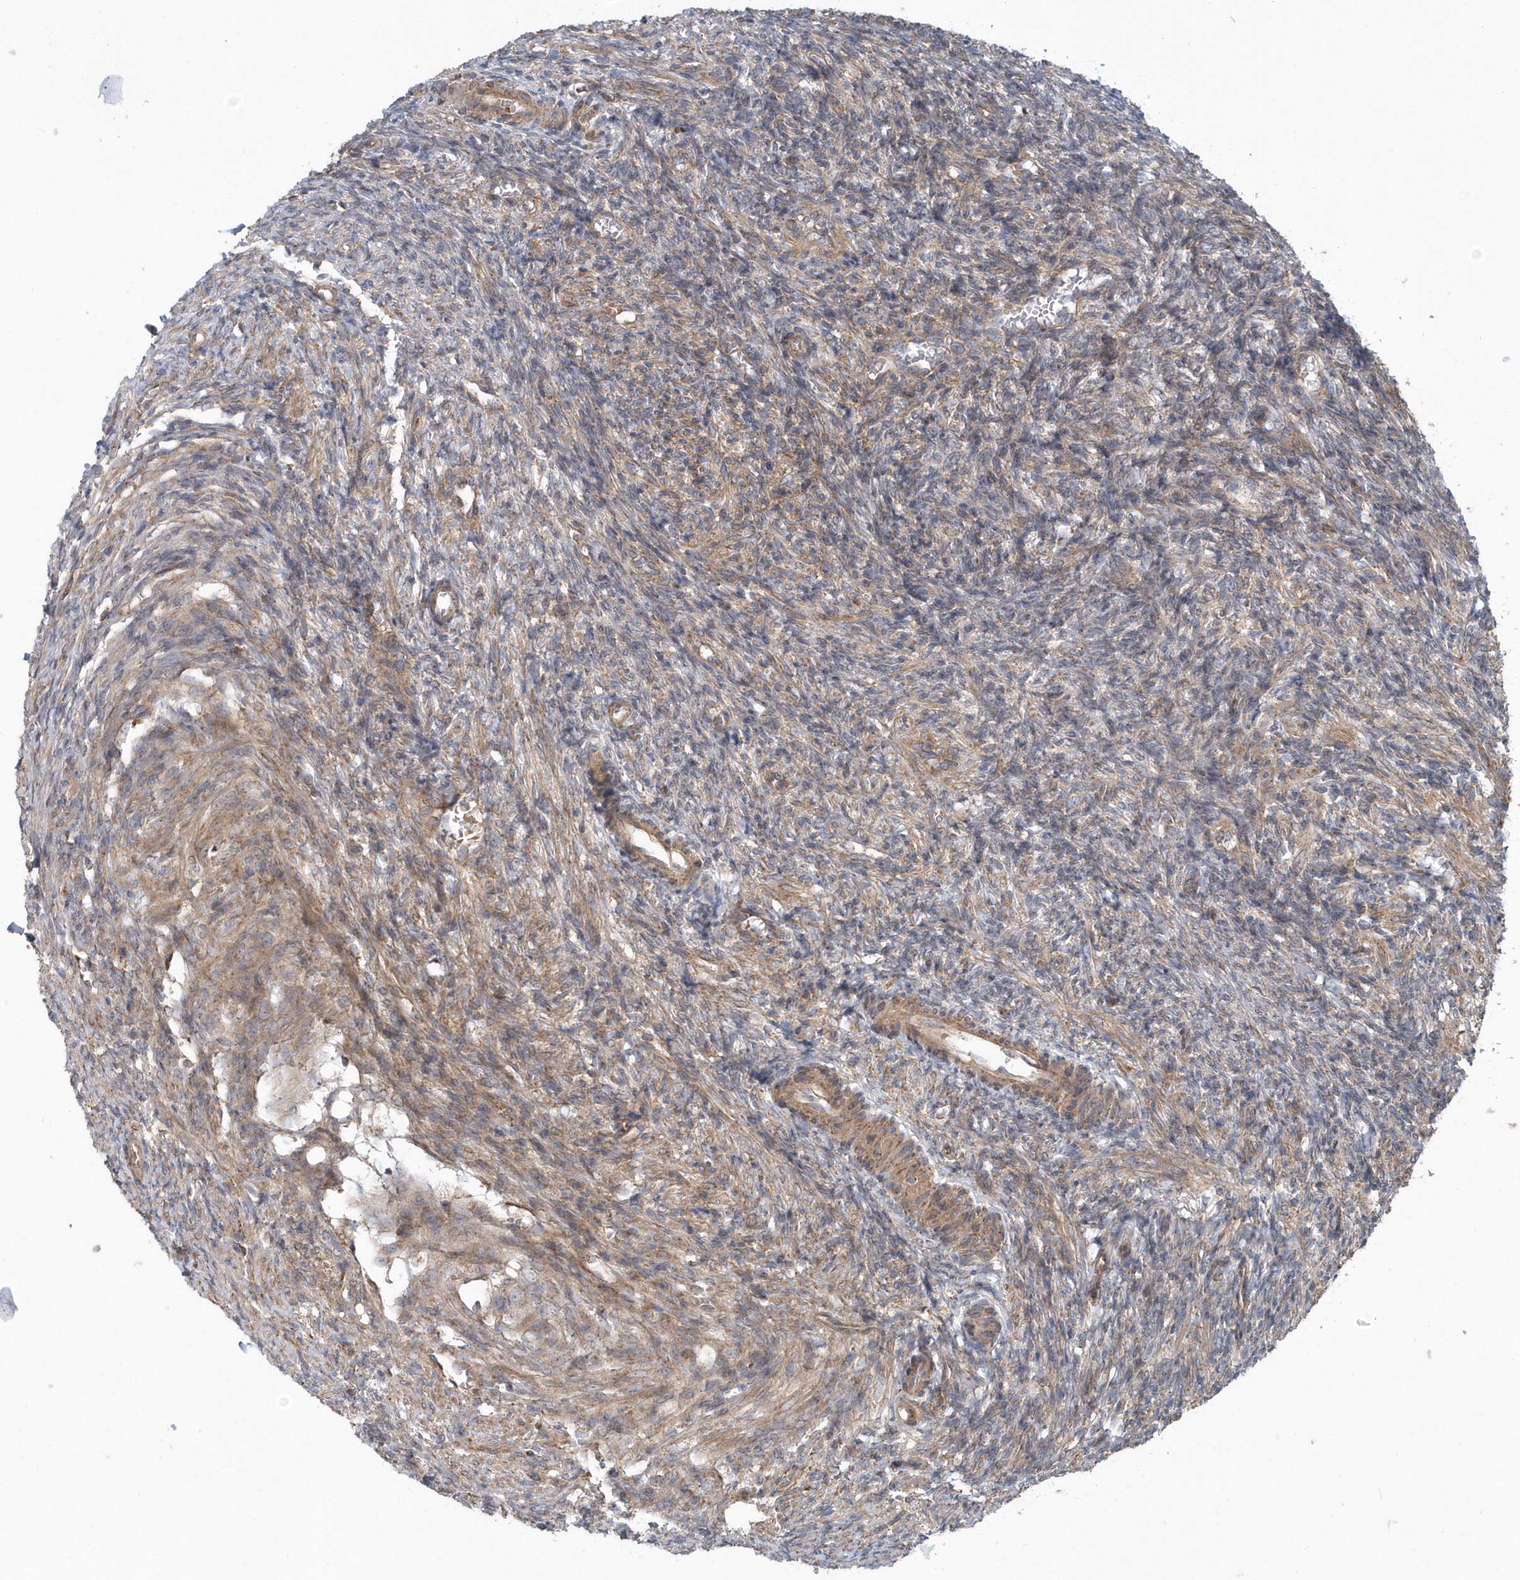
{"staining": {"intensity": "negative", "quantity": "none", "location": "none"}, "tissue": "ovary", "cell_type": "Follicle cells", "image_type": "normal", "snomed": [{"axis": "morphology", "description": "Normal tissue, NOS"}, {"axis": "topography", "description": "Ovary"}], "caption": "DAB (3,3'-diaminobenzidine) immunohistochemical staining of unremarkable ovary exhibits no significant positivity in follicle cells.", "gene": "PPP1R7", "patient": {"sex": "female", "age": 27}}